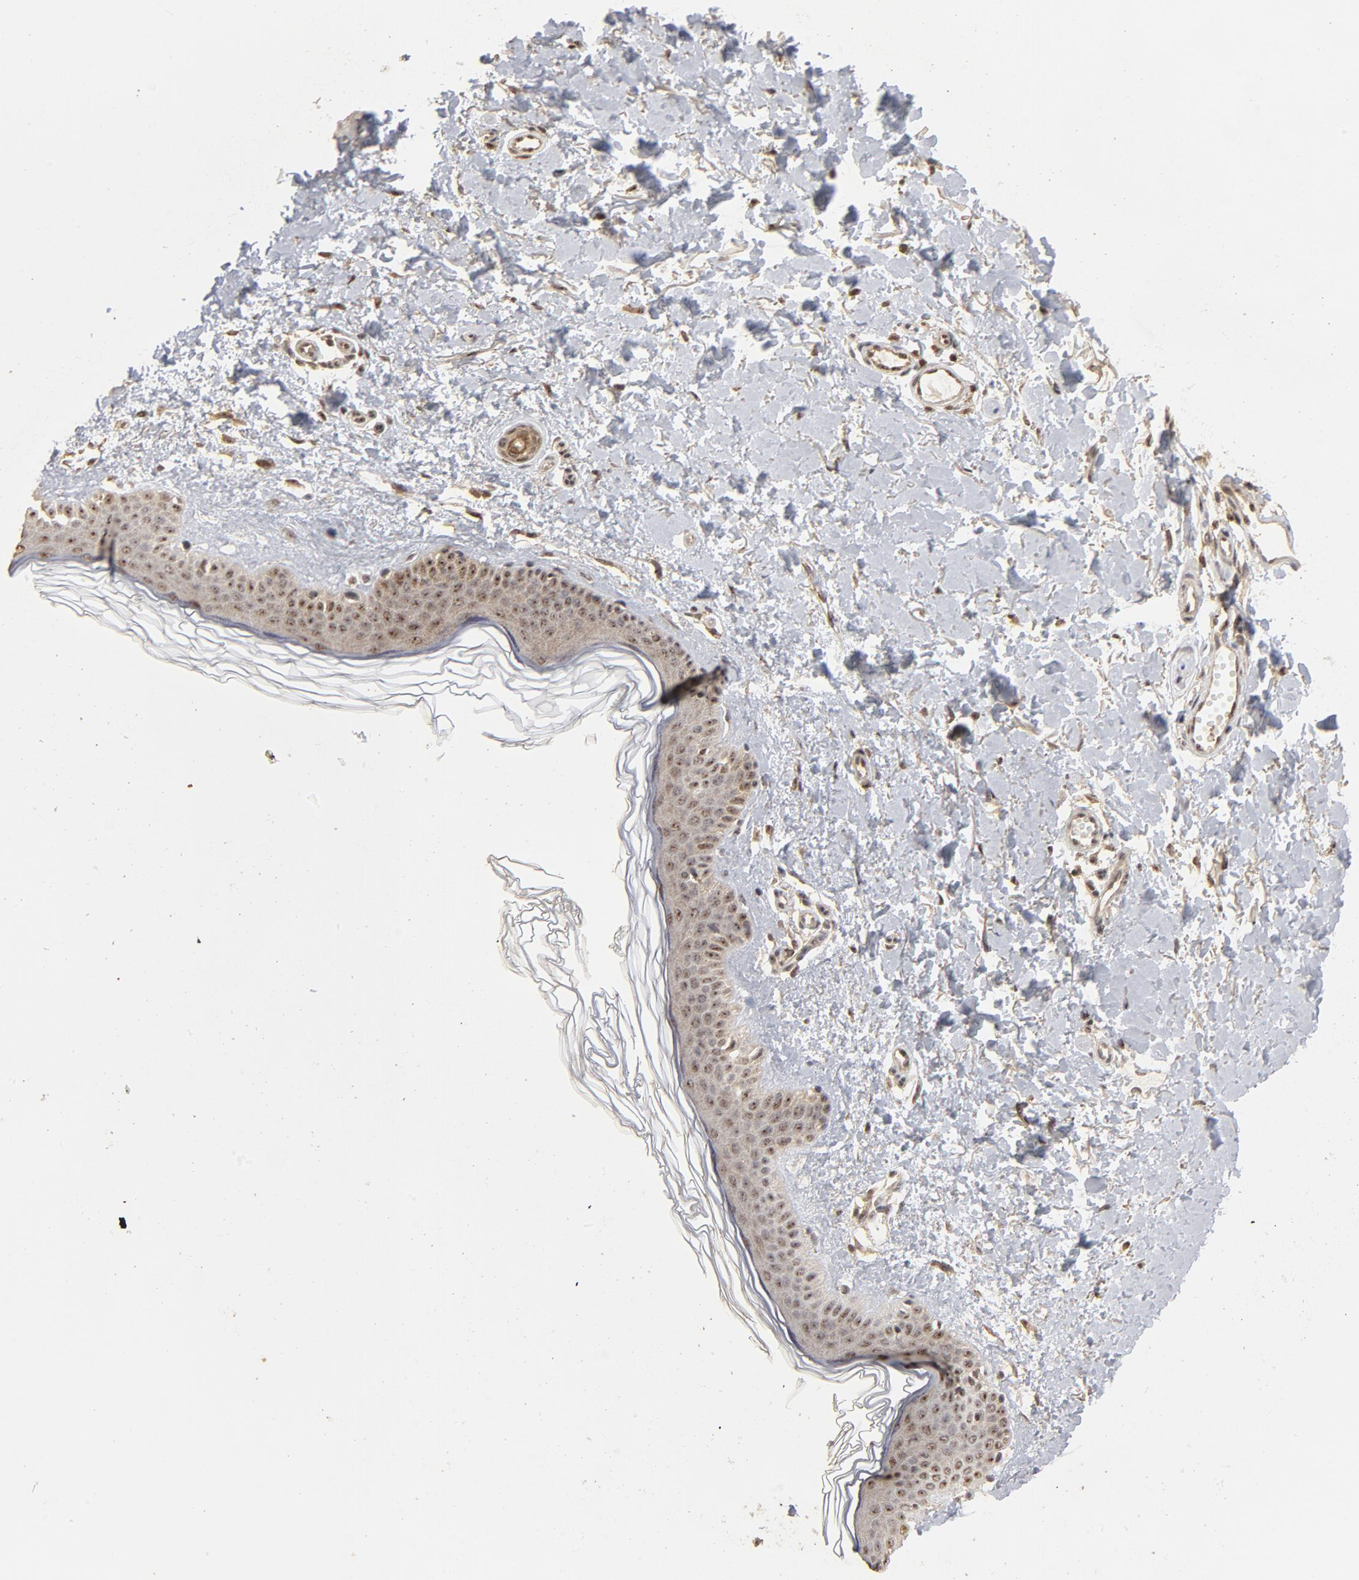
{"staining": {"intensity": "moderate", "quantity": ">75%", "location": "cytoplasmic/membranous,nuclear"}, "tissue": "skin", "cell_type": "Fibroblasts", "image_type": "normal", "snomed": [{"axis": "morphology", "description": "Normal tissue, NOS"}, {"axis": "topography", "description": "Skin"}], "caption": "The histopathology image demonstrates immunohistochemical staining of normal skin. There is moderate cytoplasmic/membranous,nuclear staining is present in about >75% of fibroblasts.", "gene": "TP53RK", "patient": {"sex": "female", "age": 56}}